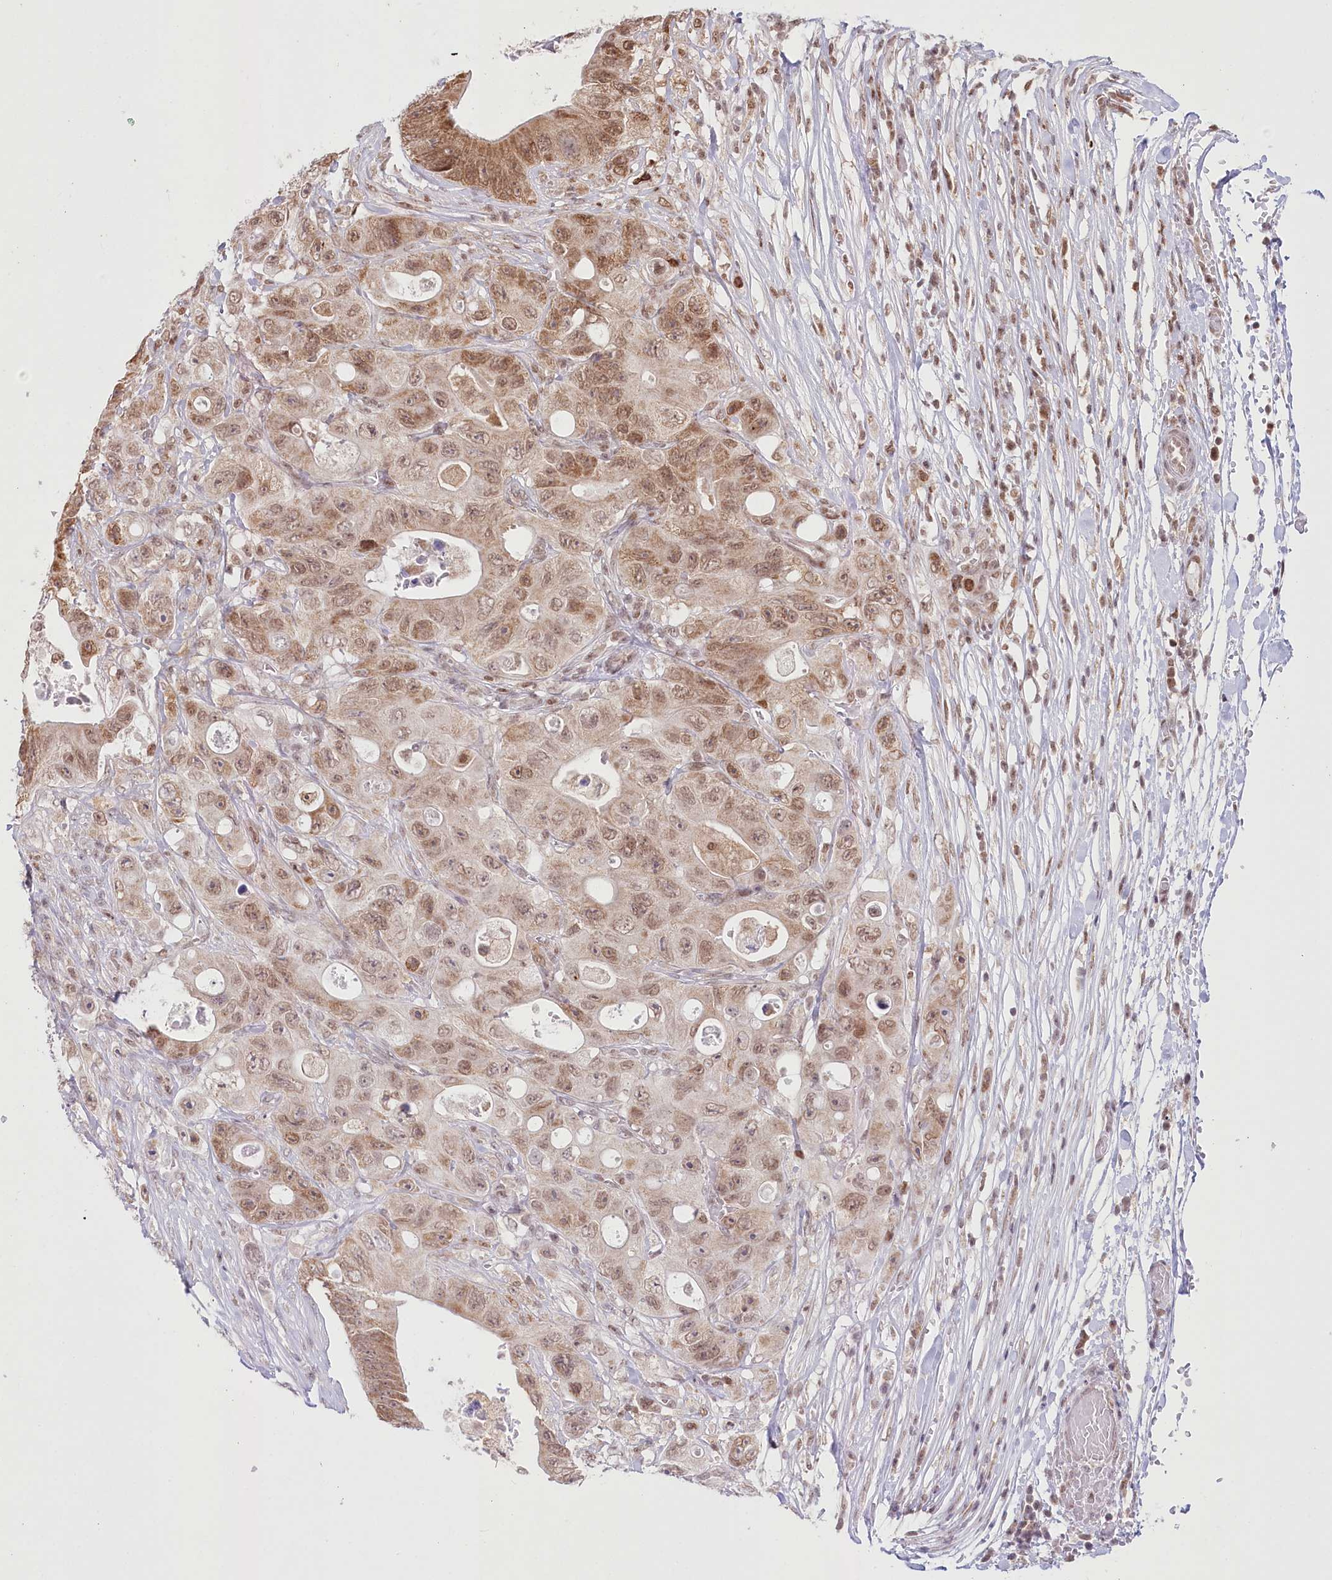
{"staining": {"intensity": "moderate", "quantity": "25%-75%", "location": "cytoplasmic/membranous,nuclear"}, "tissue": "colorectal cancer", "cell_type": "Tumor cells", "image_type": "cancer", "snomed": [{"axis": "morphology", "description": "Adenocarcinoma, NOS"}, {"axis": "topography", "description": "Colon"}], "caption": "Human colorectal cancer stained with a protein marker shows moderate staining in tumor cells.", "gene": "PYURF", "patient": {"sex": "female", "age": 46}}